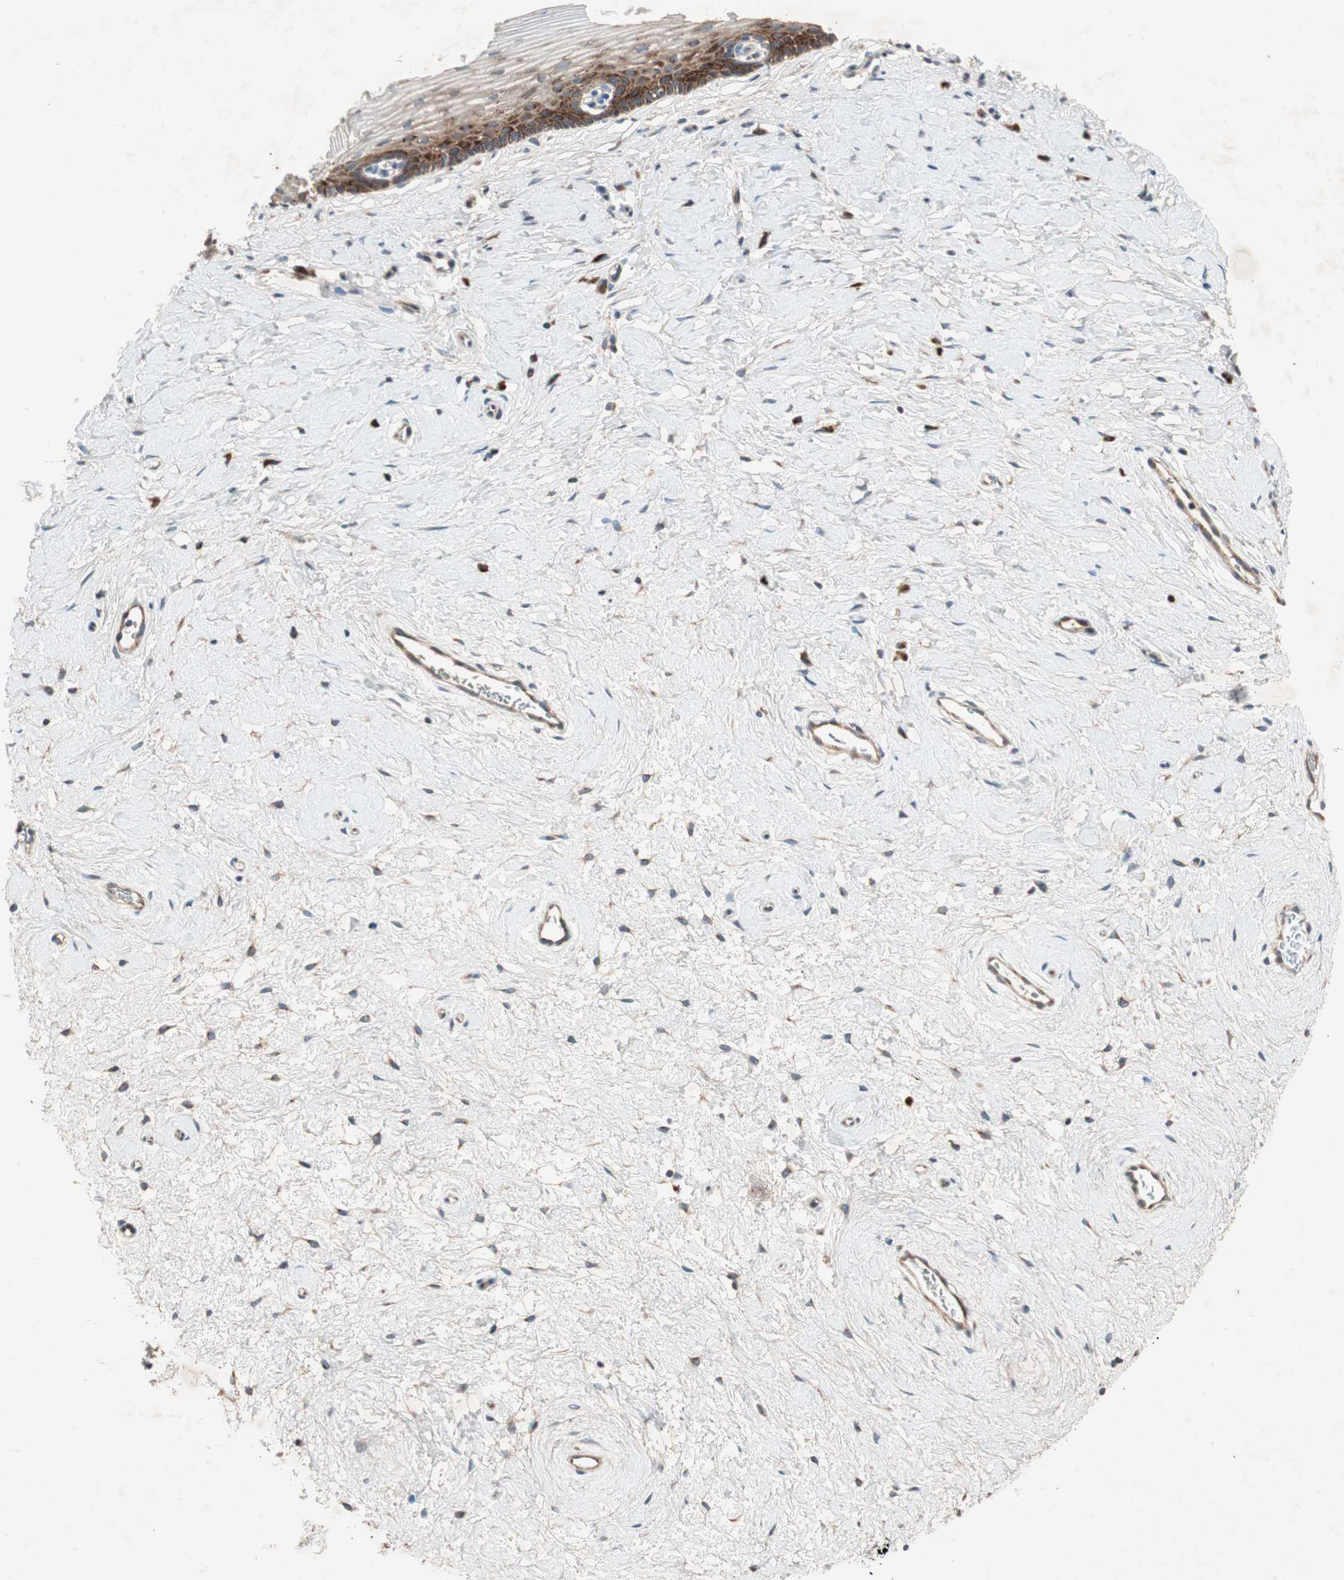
{"staining": {"intensity": "strong", "quantity": ">75%", "location": "cytoplasmic/membranous"}, "tissue": "cervix", "cell_type": "Glandular cells", "image_type": "normal", "snomed": [{"axis": "morphology", "description": "Normal tissue, NOS"}, {"axis": "topography", "description": "Cervix"}], "caption": "High-magnification brightfield microscopy of benign cervix stained with DAB (brown) and counterstained with hematoxylin (blue). glandular cells exhibit strong cytoplasmic/membranous staining is appreciated in approximately>75% of cells.", "gene": "APOO", "patient": {"sex": "female", "age": 39}}